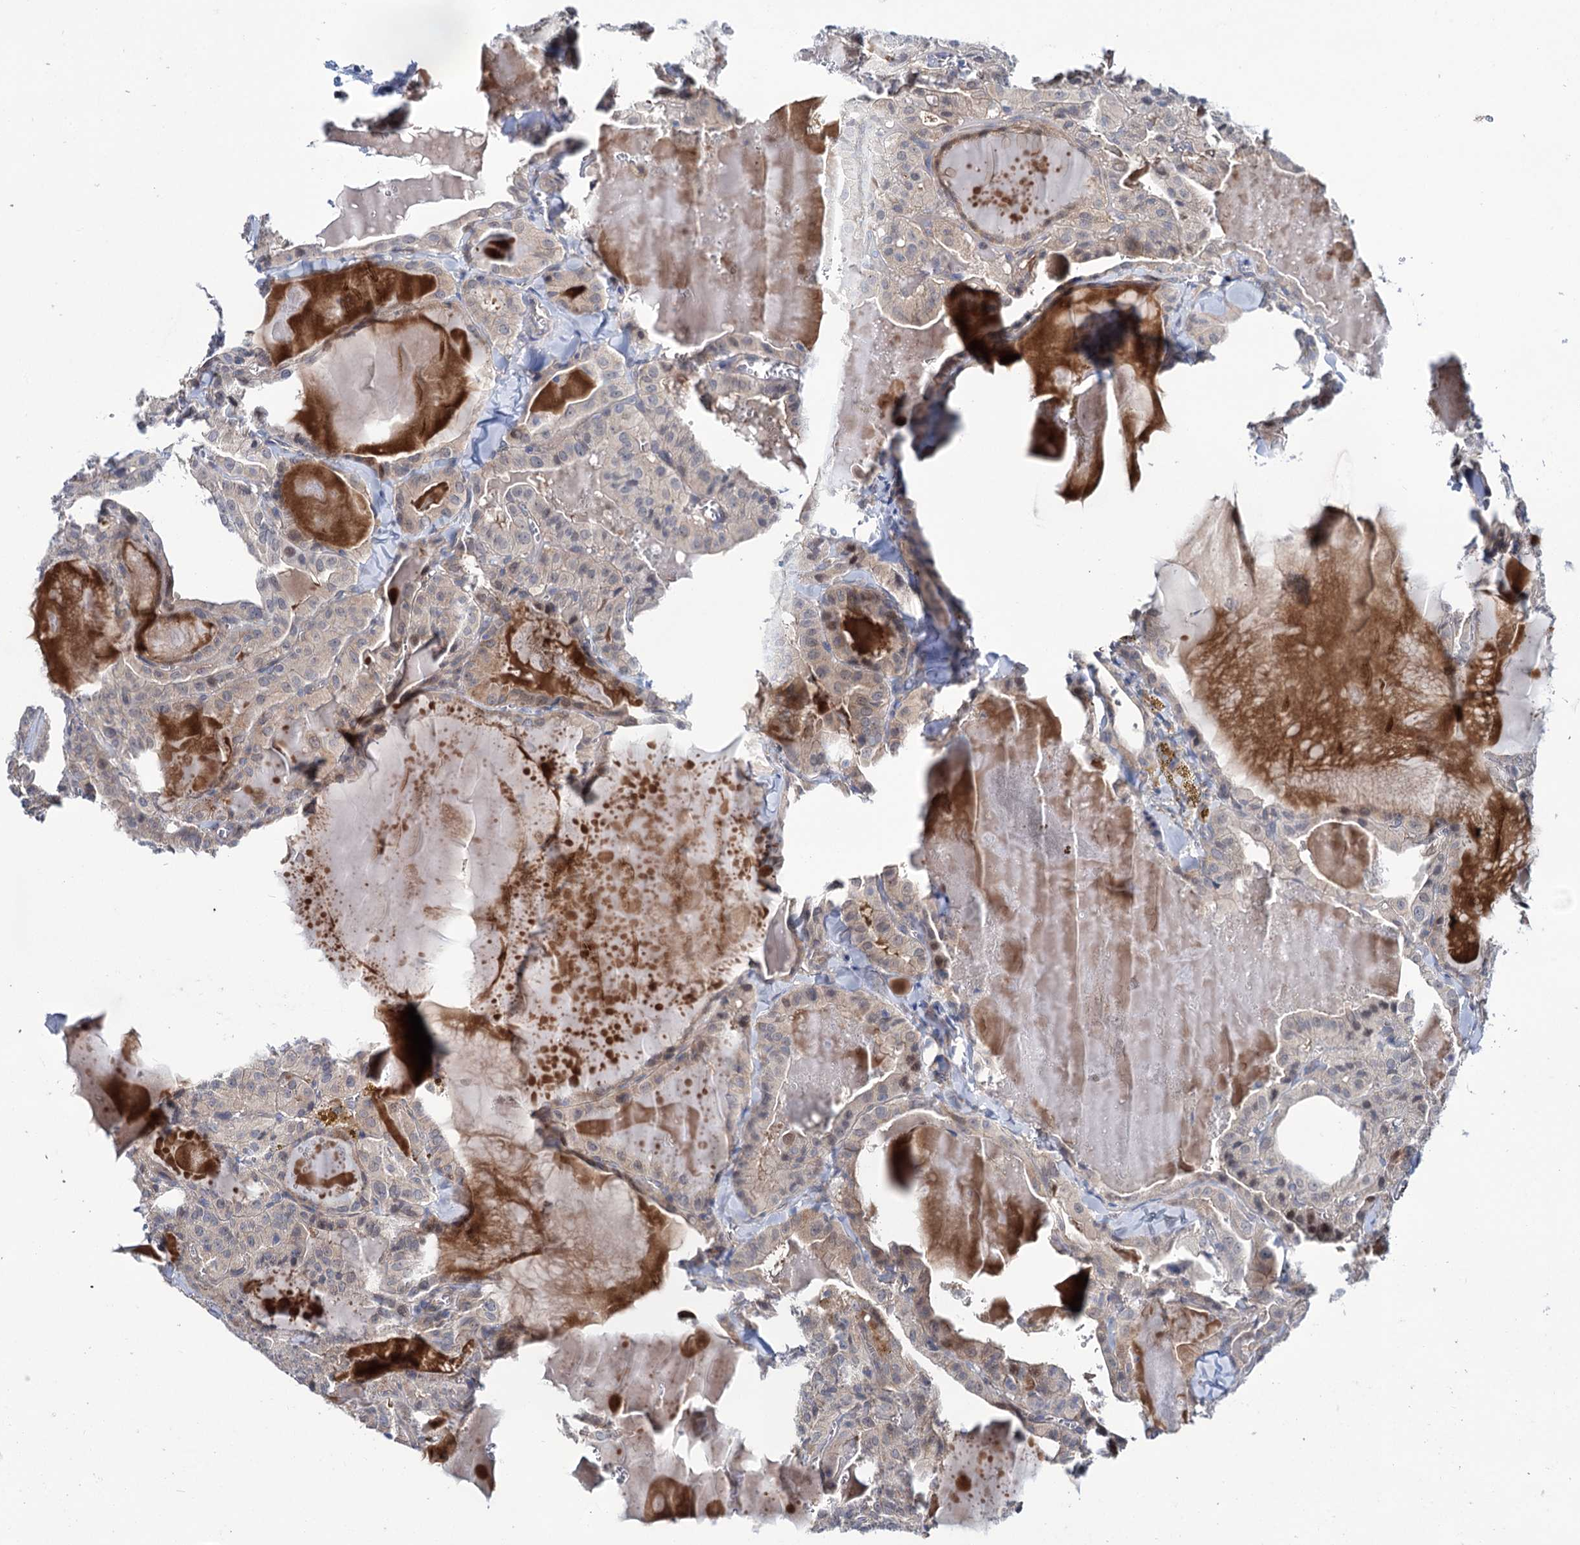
{"staining": {"intensity": "weak", "quantity": "<25%", "location": "cytoplasmic/membranous"}, "tissue": "thyroid cancer", "cell_type": "Tumor cells", "image_type": "cancer", "snomed": [{"axis": "morphology", "description": "Papillary adenocarcinoma, NOS"}, {"axis": "topography", "description": "Thyroid gland"}], "caption": "There is no significant expression in tumor cells of thyroid cancer (papillary adenocarcinoma).", "gene": "EYA4", "patient": {"sex": "male", "age": 52}}